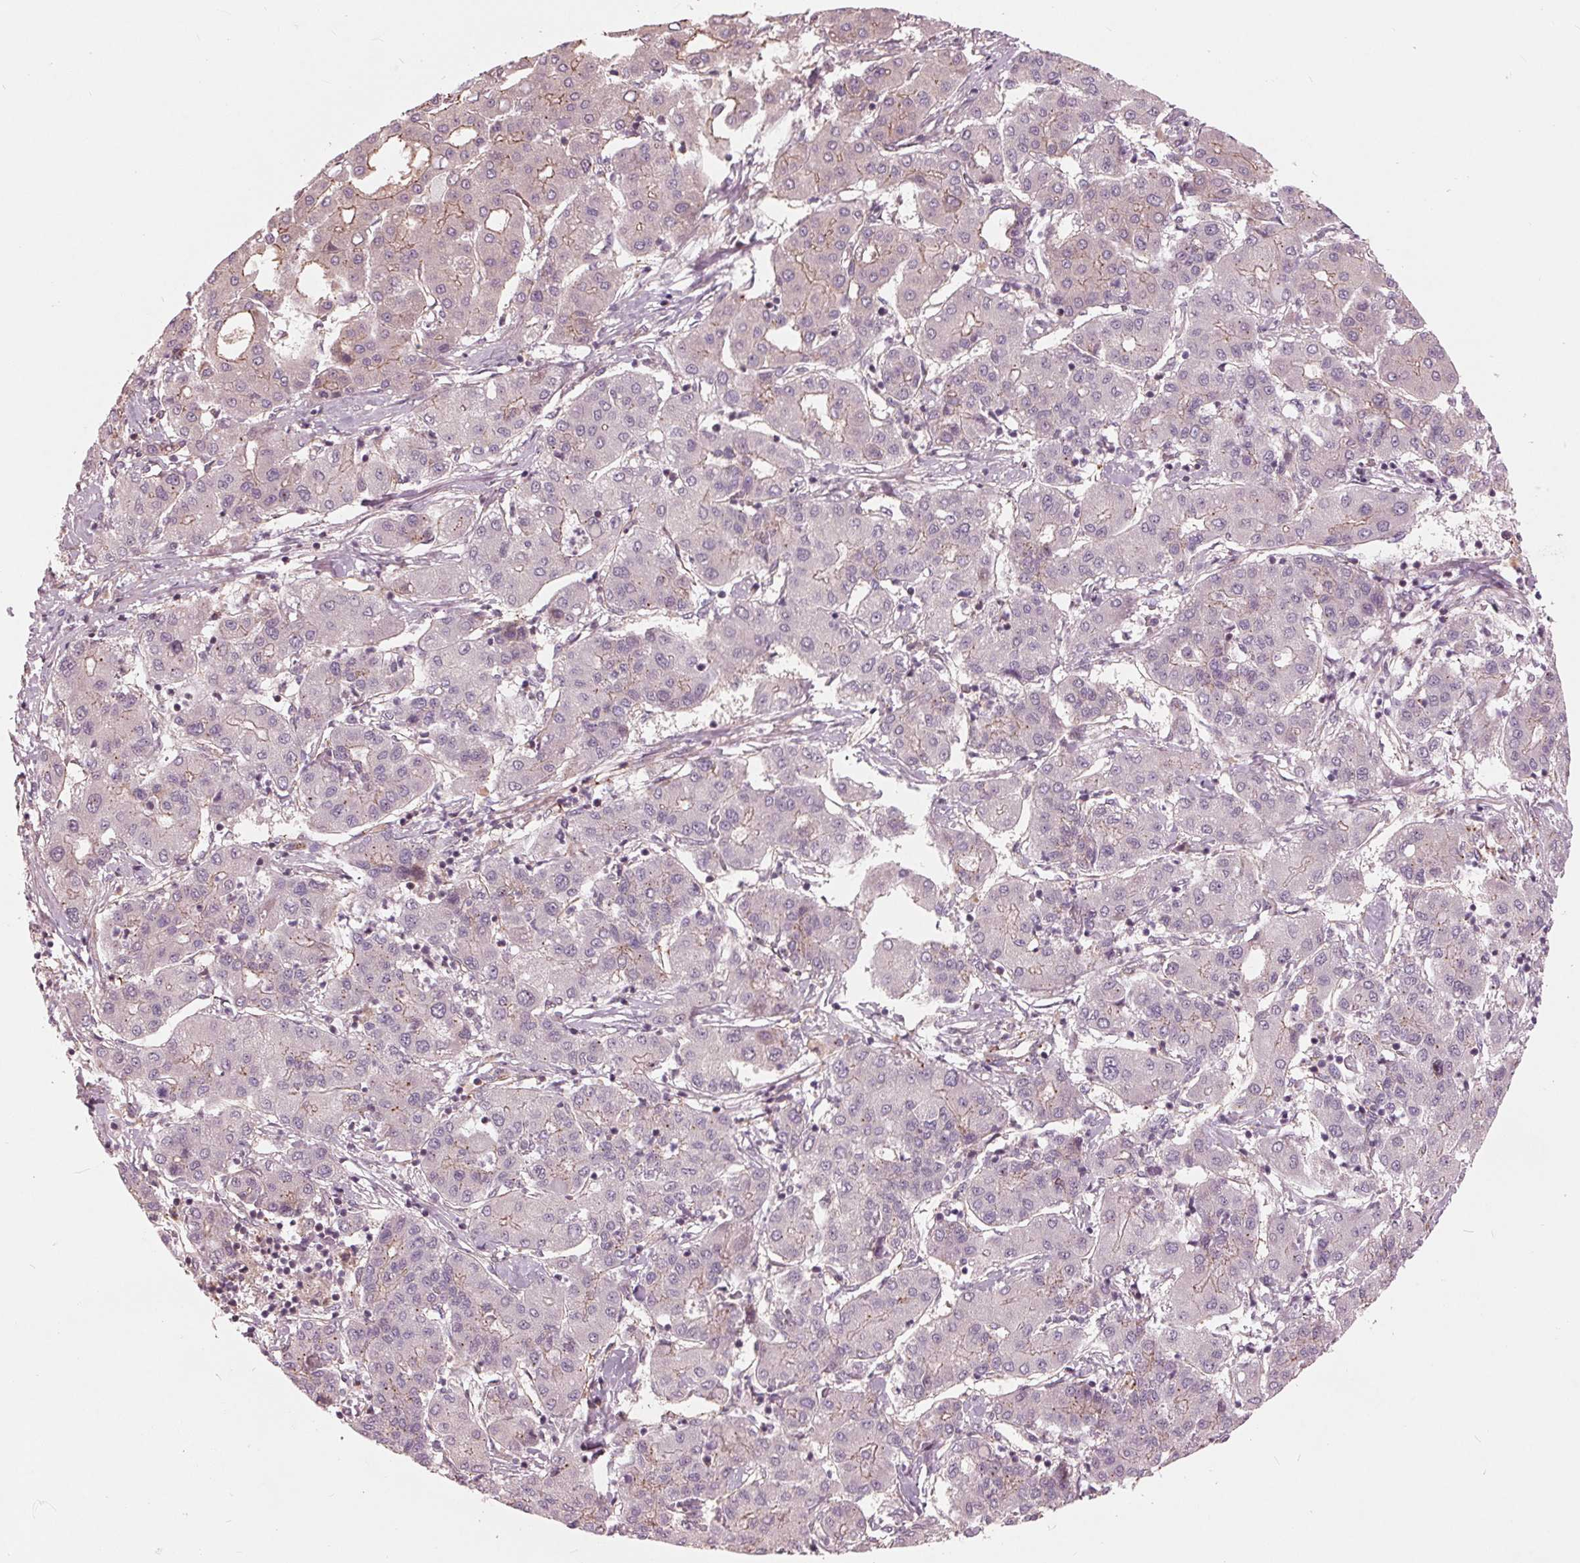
{"staining": {"intensity": "weak", "quantity": "<25%", "location": "cytoplasmic/membranous"}, "tissue": "liver cancer", "cell_type": "Tumor cells", "image_type": "cancer", "snomed": [{"axis": "morphology", "description": "Carcinoma, Hepatocellular, NOS"}, {"axis": "topography", "description": "Liver"}], "caption": "There is no significant positivity in tumor cells of liver hepatocellular carcinoma.", "gene": "TXNIP", "patient": {"sex": "male", "age": 65}}